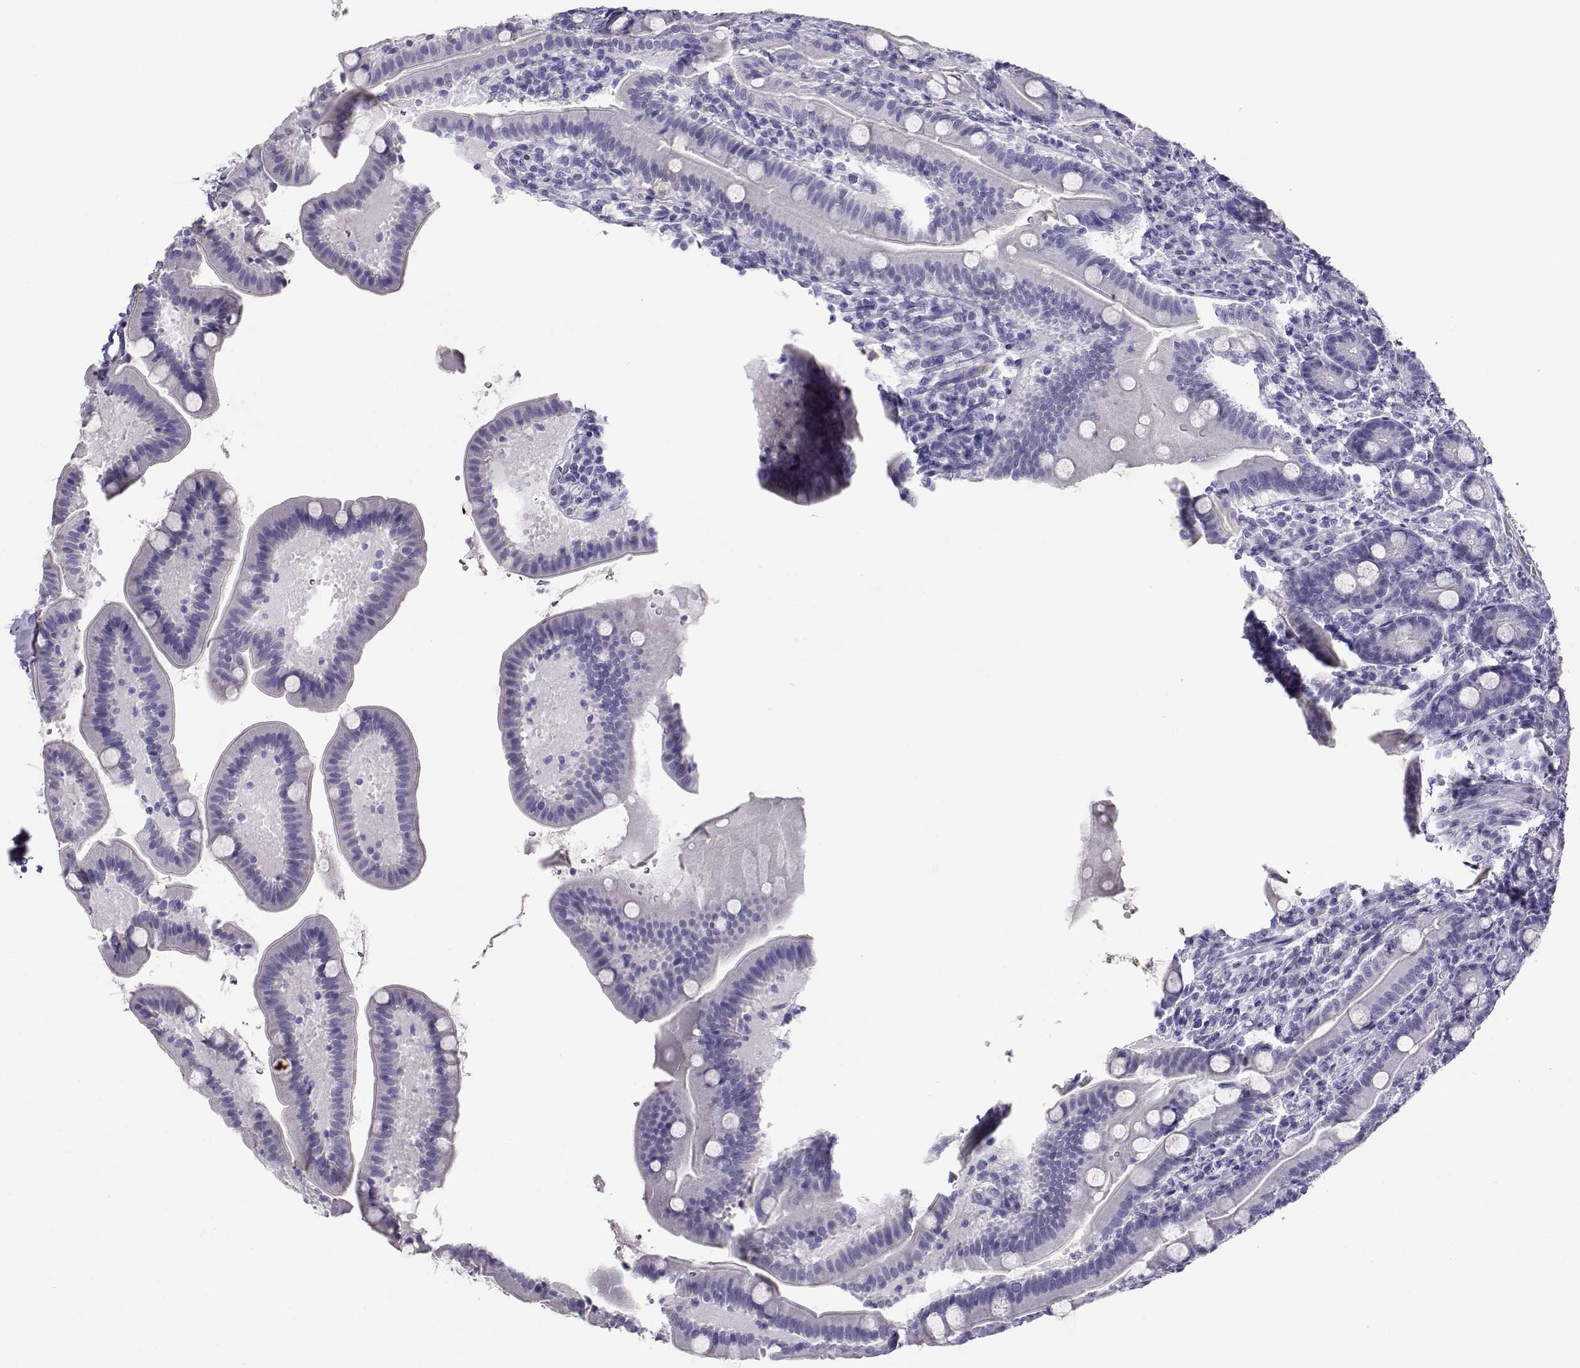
{"staining": {"intensity": "negative", "quantity": "none", "location": "none"}, "tissue": "small intestine", "cell_type": "Glandular cells", "image_type": "normal", "snomed": [{"axis": "morphology", "description": "Normal tissue, NOS"}, {"axis": "topography", "description": "Small intestine"}], "caption": "The immunohistochemistry (IHC) photomicrograph has no significant staining in glandular cells of small intestine. (Immunohistochemistry, brightfield microscopy, high magnification).", "gene": "CABS1", "patient": {"sex": "male", "age": 66}}